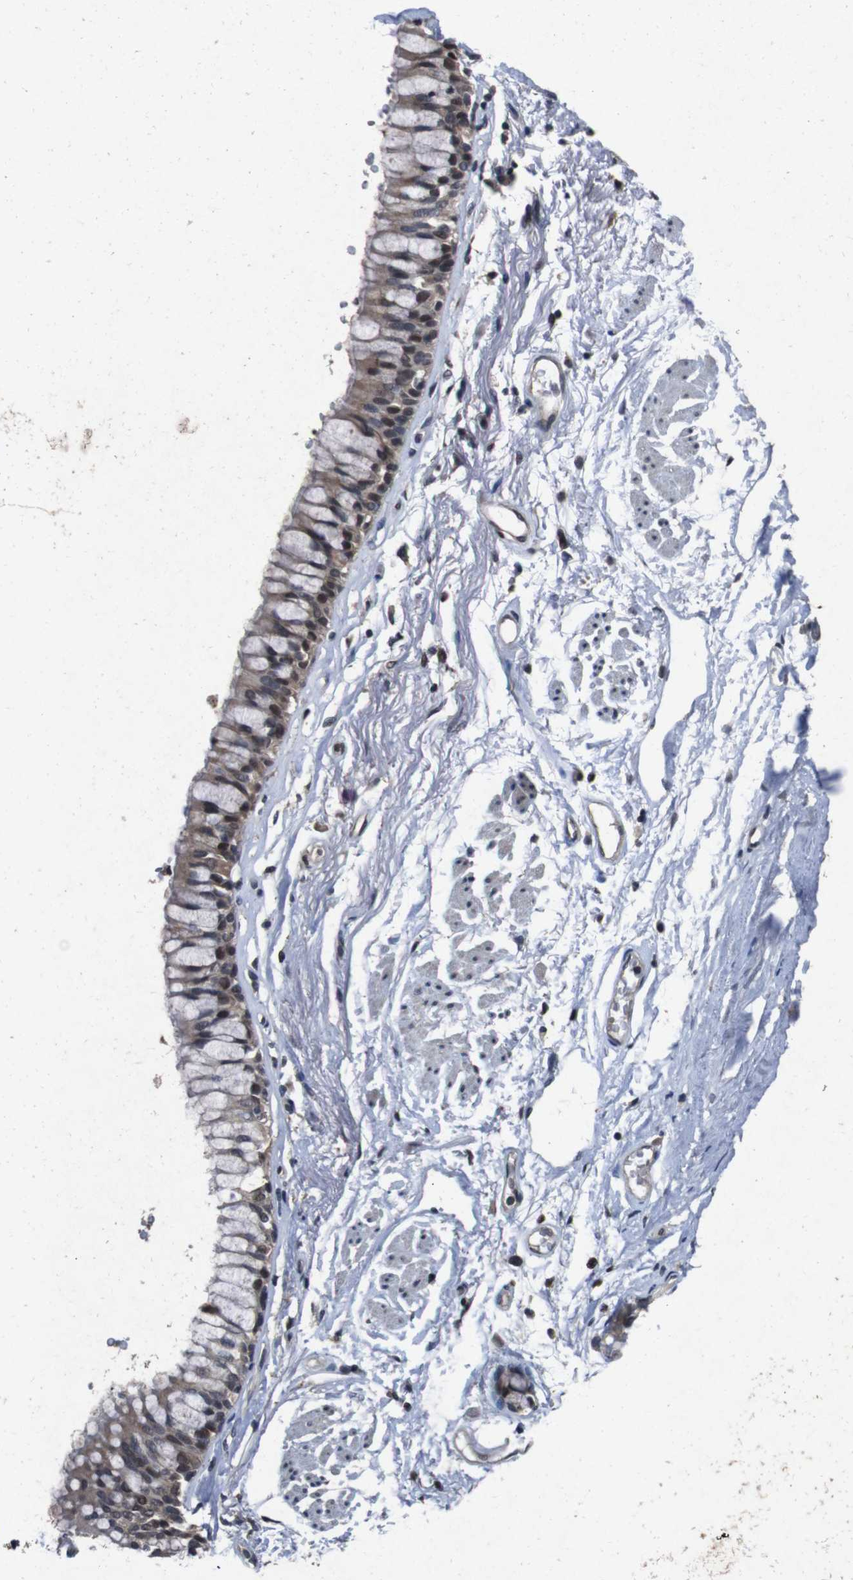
{"staining": {"intensity": "strong", "quantity": ">75%", "location": "nuclear"}, "tissue": "adipose tissue", "cell_type": "Adipocytes", "image_type": "normal", "snomed": [{"axis": "morphology", "description": "Normal tissue, NOS"}, {"axis": "topography", "description": "Cartilage tissue"}, {"axis": "topography", "description": "Bronchus"}], "caption": "IHC of unremarkable human adipose tissue exhibits high levels of strong nuclear positivity in approximately >75% of adipocytes.", "gene": "AKT3", "patient": {"sex": "female", "age": 73}}